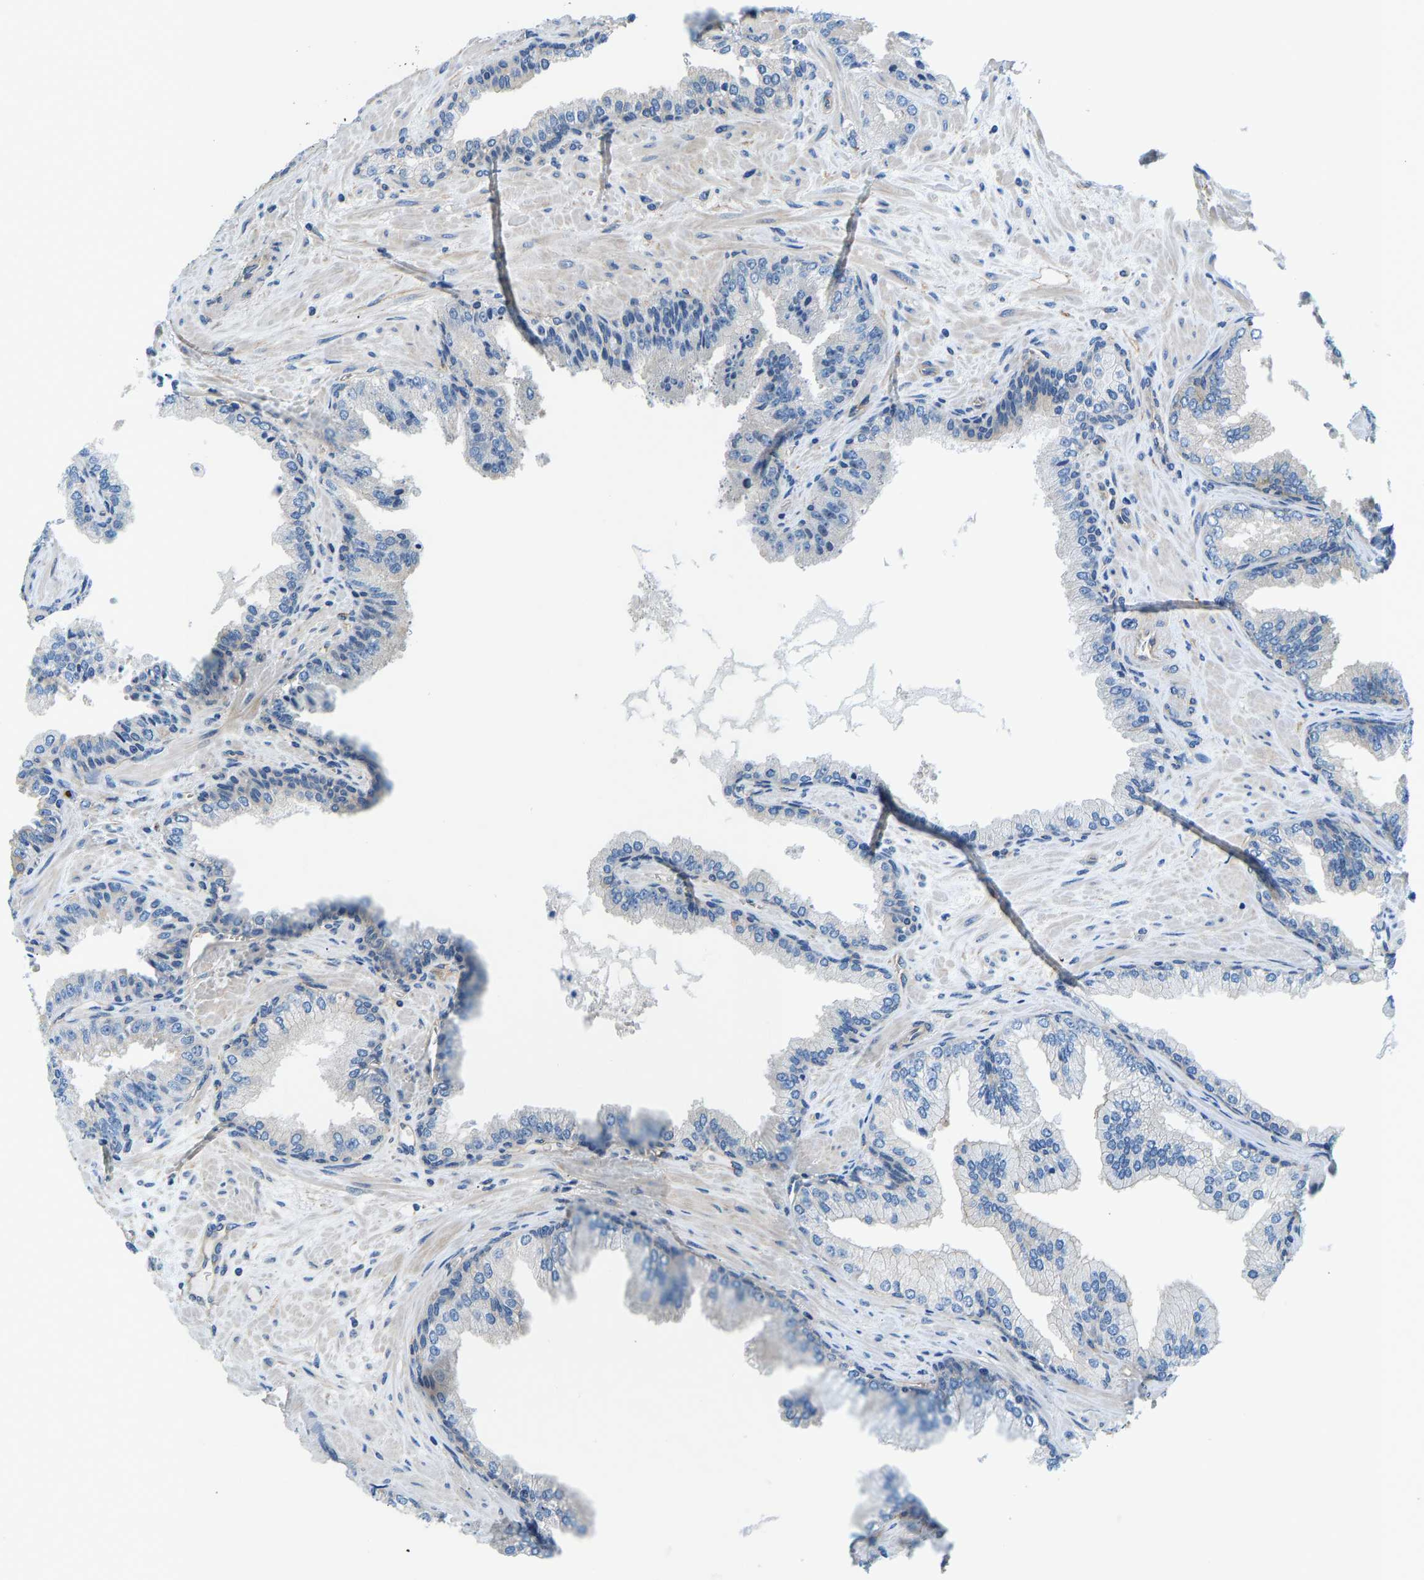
{"staining": {"intensity": "negative", "quantity": "none", "location": "none"}, "tissue": "prostate cancer", "cell_type": "Tumor cells", "image_type": "cancer", "snomed": [{"axis": "morphology", "description": "Adenocarcinoma, High grade"}, {"axis": "topography", "description": "Prostate"}], "caption": "Immunohistochemical staining of human prostate adenocarcinoma (high-grade) shows no significant expression in tumor cells.", "gene": "CHAD", "patient": {"sex": "male", "age": 71}}